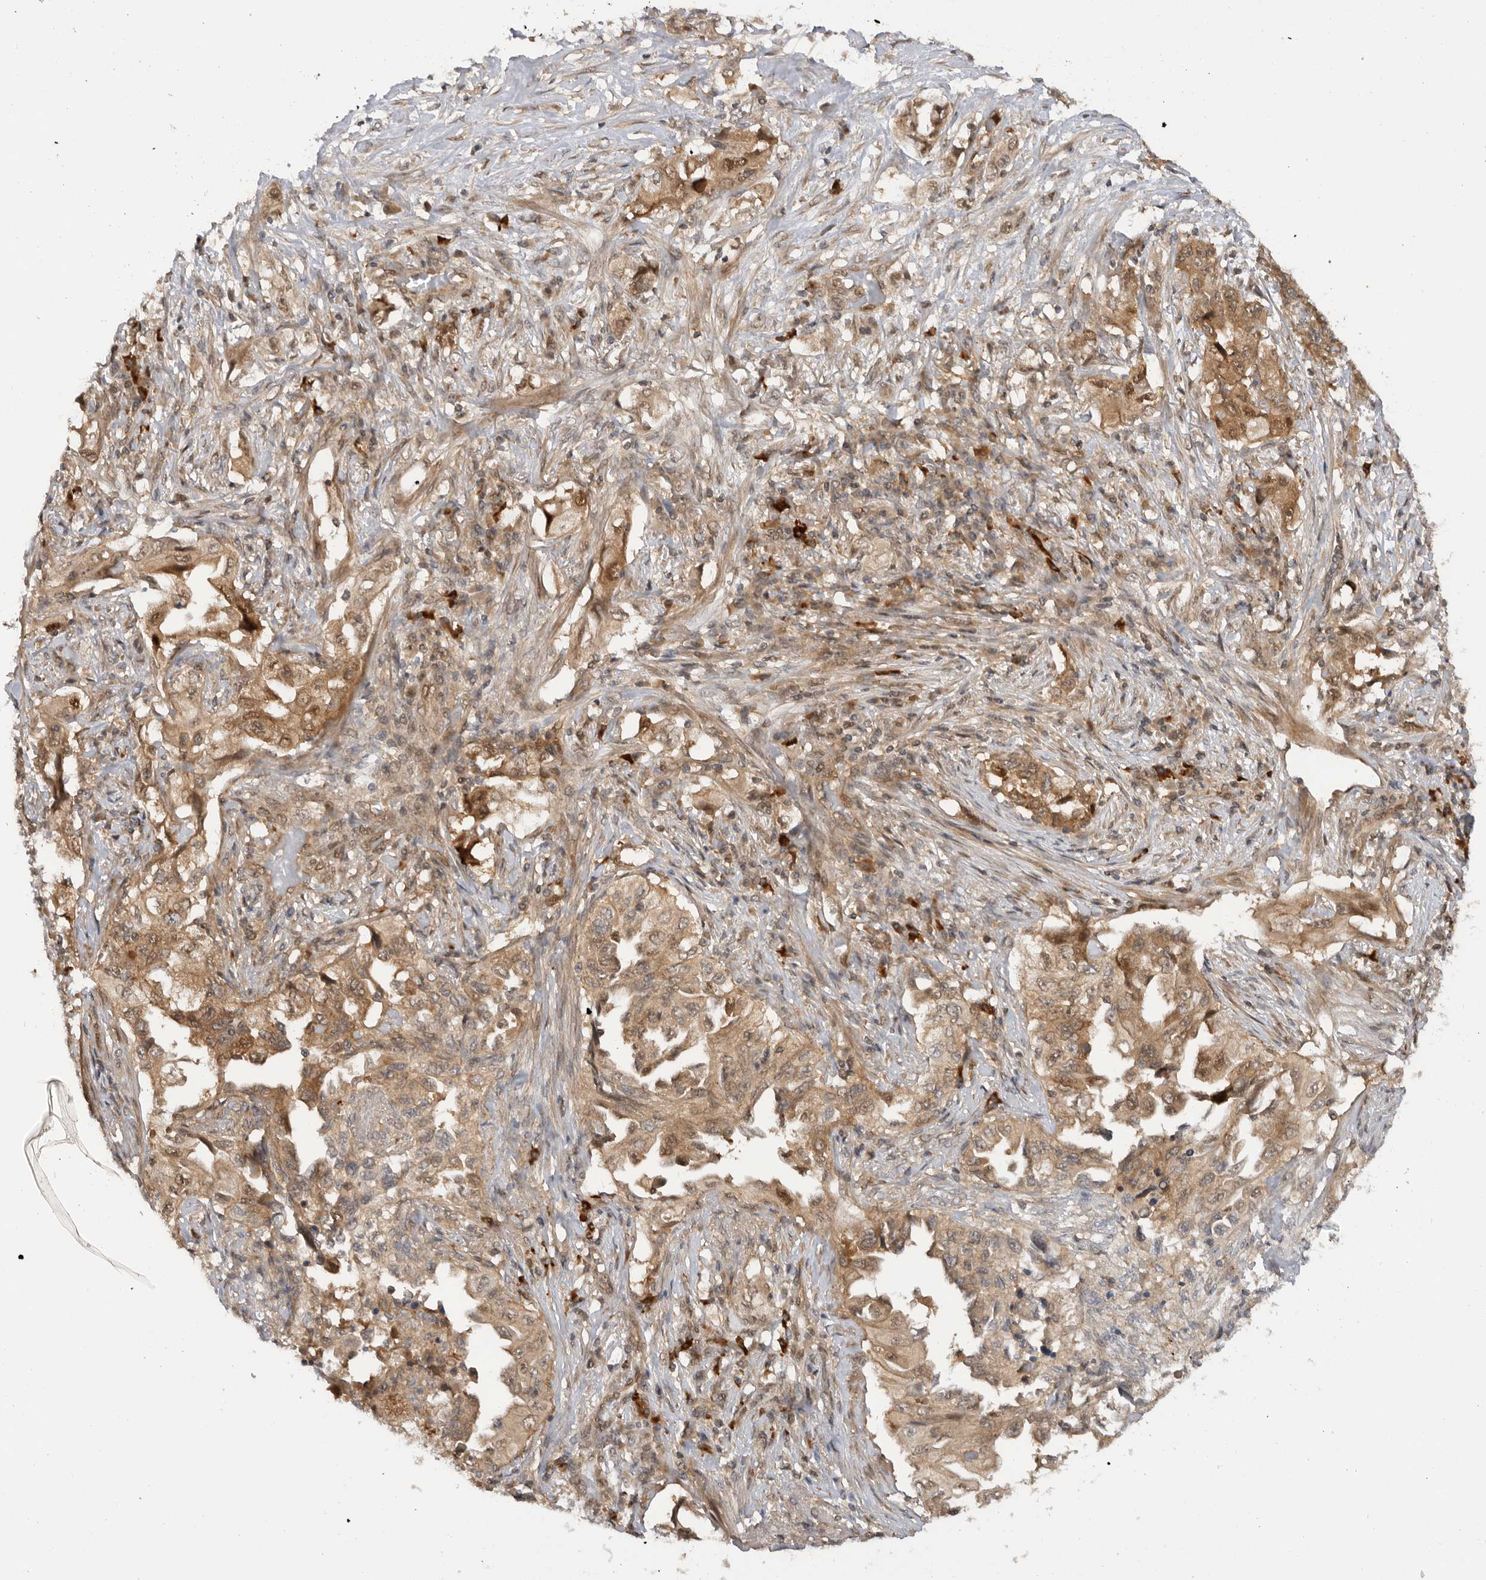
{"staining": {"intensity": "moderate", "quantity": ">75%", "location": "cytoplasmic/membranous"}, "tissue": "lung cancer", "cell_type": "Tumor cells", "image_type": "cancer", "snomed": [{"axis": "morphology", "description": "Adenocarcinoma, NOS"}, {"axis": "topography", "description": "Lung"}], "caption": "The immunohistochemical stain shows moderate cytoplasmic/membranous positivity in tumor cells of lung cancer tissue.", "gene": "DCAF8", "patient": {"sex": "female", "age": 51}}